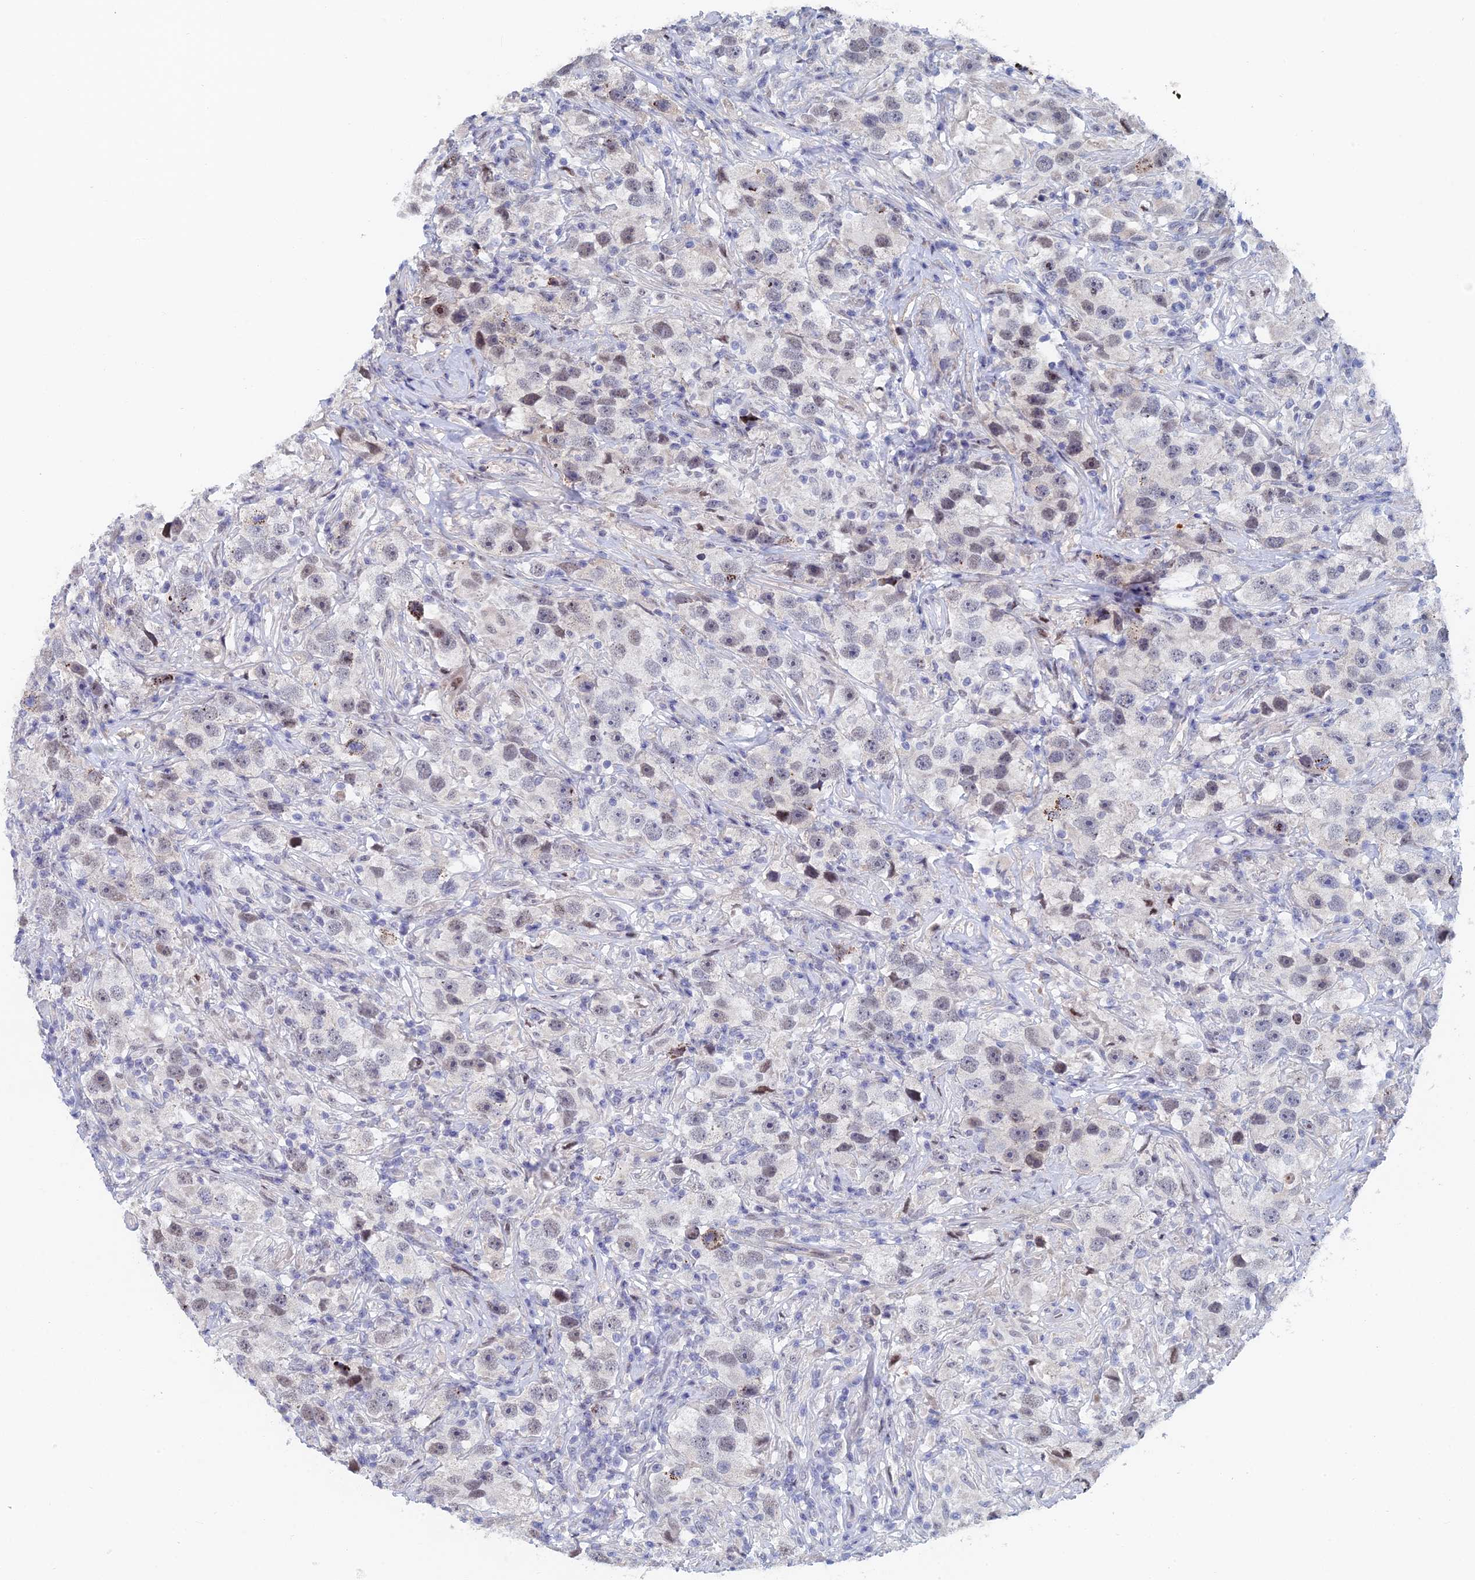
{"staining": {"intensity": "negative", "quantity": "none", "location": "none"}, "tissue": "testis cancer", "cell_type": "Tumor cells", "image_type": "cancer", "snomed": [{"axis": "morphology", "description": "Seminoma, NOS"}, {"axis": "topography", "description": "Testis"}], "caption": "Testis seminoma was stained to show a protein in brown. There is no significant positivity in tumor cells.", "gene": "GMNC", "patient": {"sex": "male", "age": 49}}